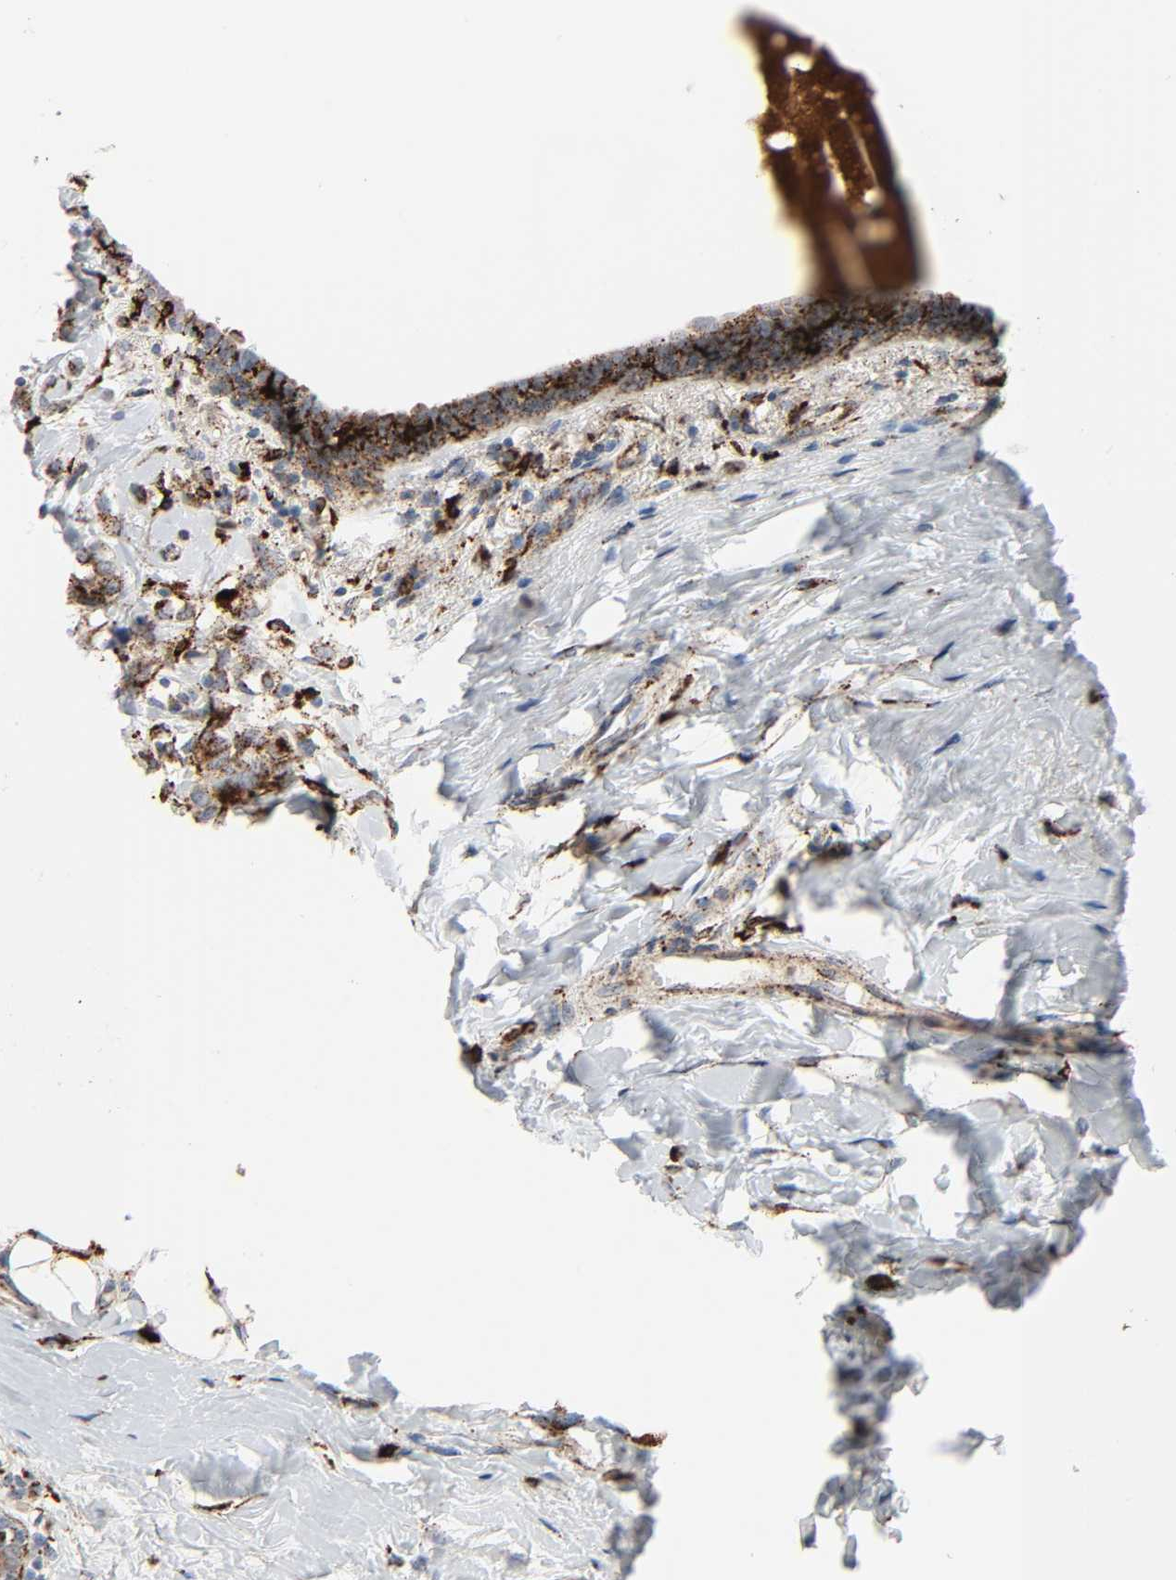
{"staining": {"intensity": "strong", "quantity": ">75%", "location": "cytoplasmic/membranous"}, "tissue": "breast cancer", "cell_type": "Tumor cells", "image_type": "cancer", "snomed": [{"axis": "morphology", "description": "Normal tissue, NOS"}, {"axis": "morphology", "description": "Lobular carcinoma"}, {"axis": "topography", "description": "Breast"}], "caption": "Strong cytoplasmic/membranous expression for a protein is present in approximately >75% of tumor cells of lobular carcinoma (breast) using IHC.", "gene": "PSAP", "patient": {"sex": "female", "age": 47}}